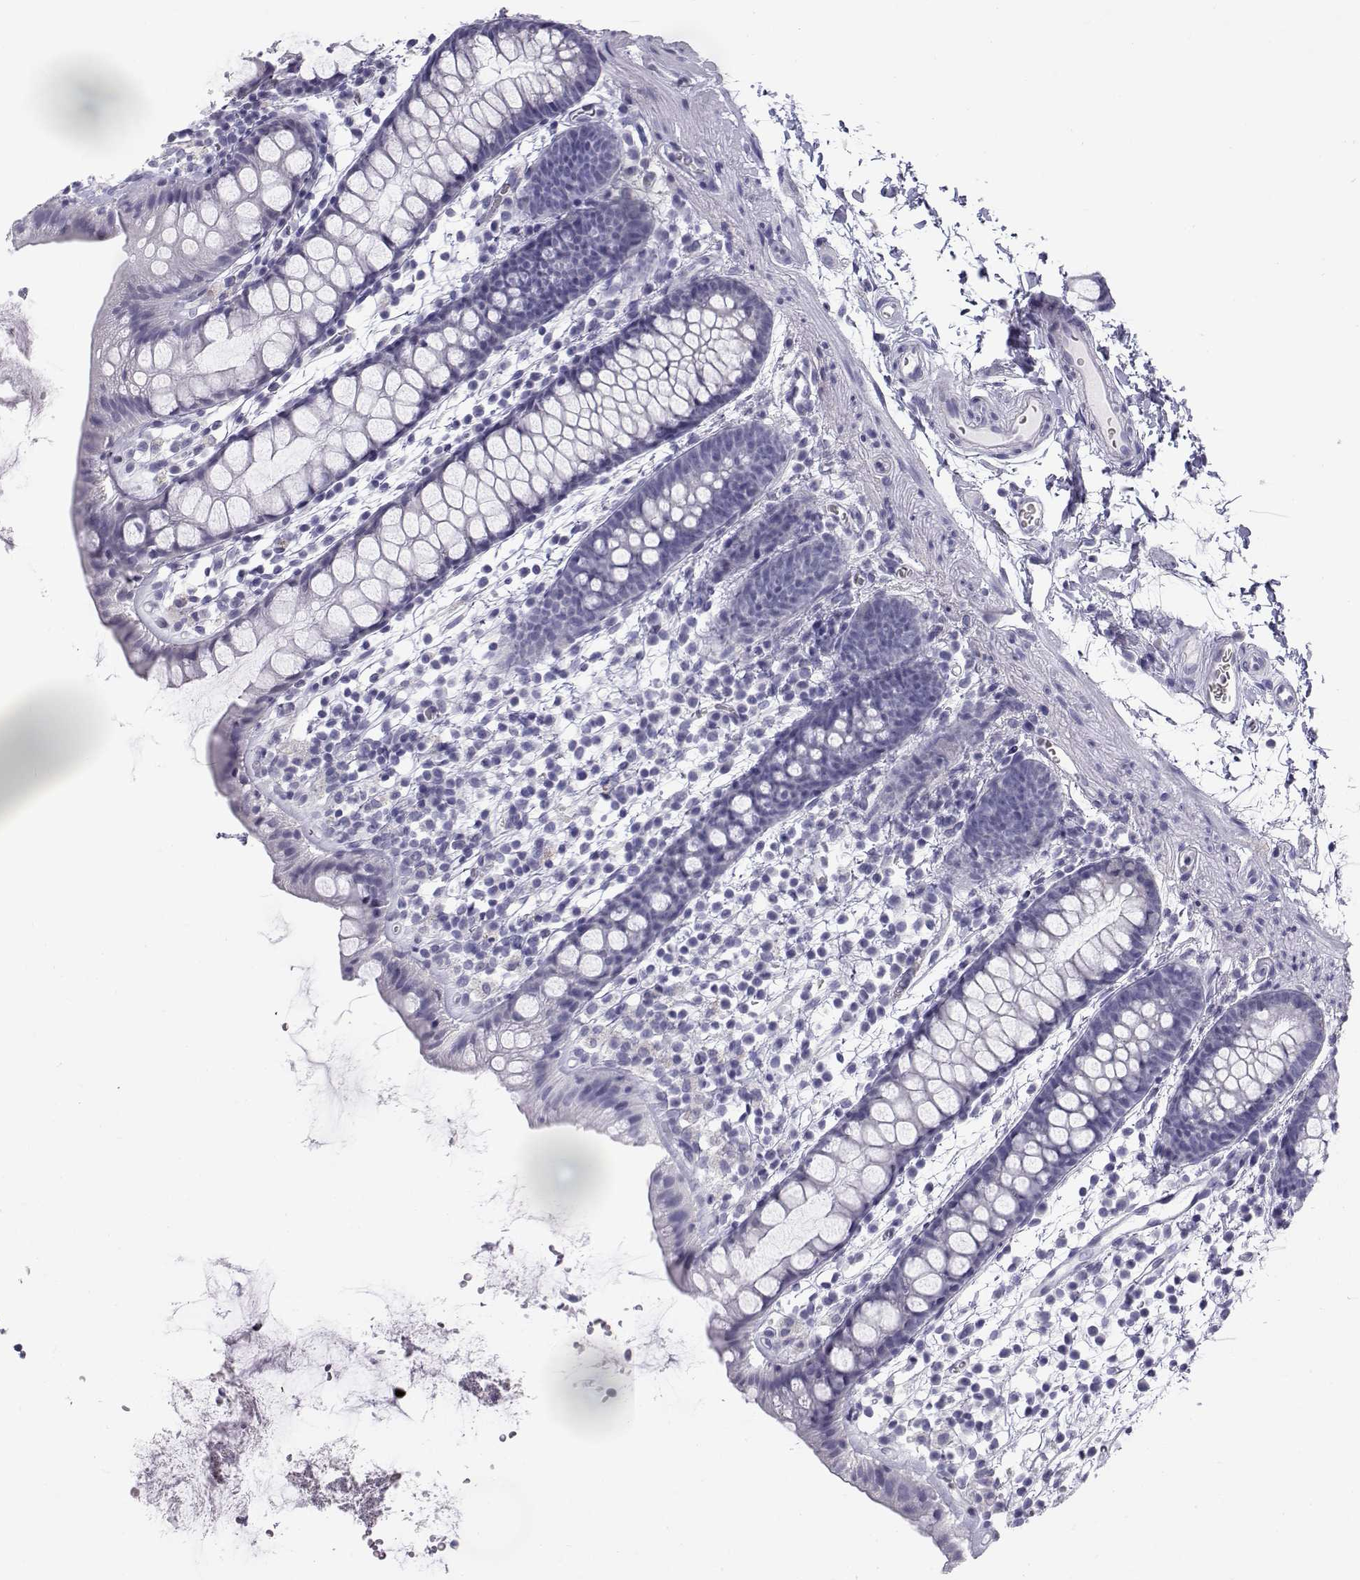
{"staining": {"intensity": "negative", "quantity": "none", "location": "none"}, "tissue": "rectum", "cell_type": "Glandular cells", "image_type": "normal", "snomed": [{"axis": "morphology", "description": "Normal tissue, NOS"}, {"axis": "topography", "description": "Rectum"}], "caption": "Rectum was stained to show a protein in brown. There is no significant positivity in glandular cells. (DAB immunohistochemistry with hematoxylin counter stain).", "gene": "RNASE12", "patient": {"sex": "male", "age": 57}}